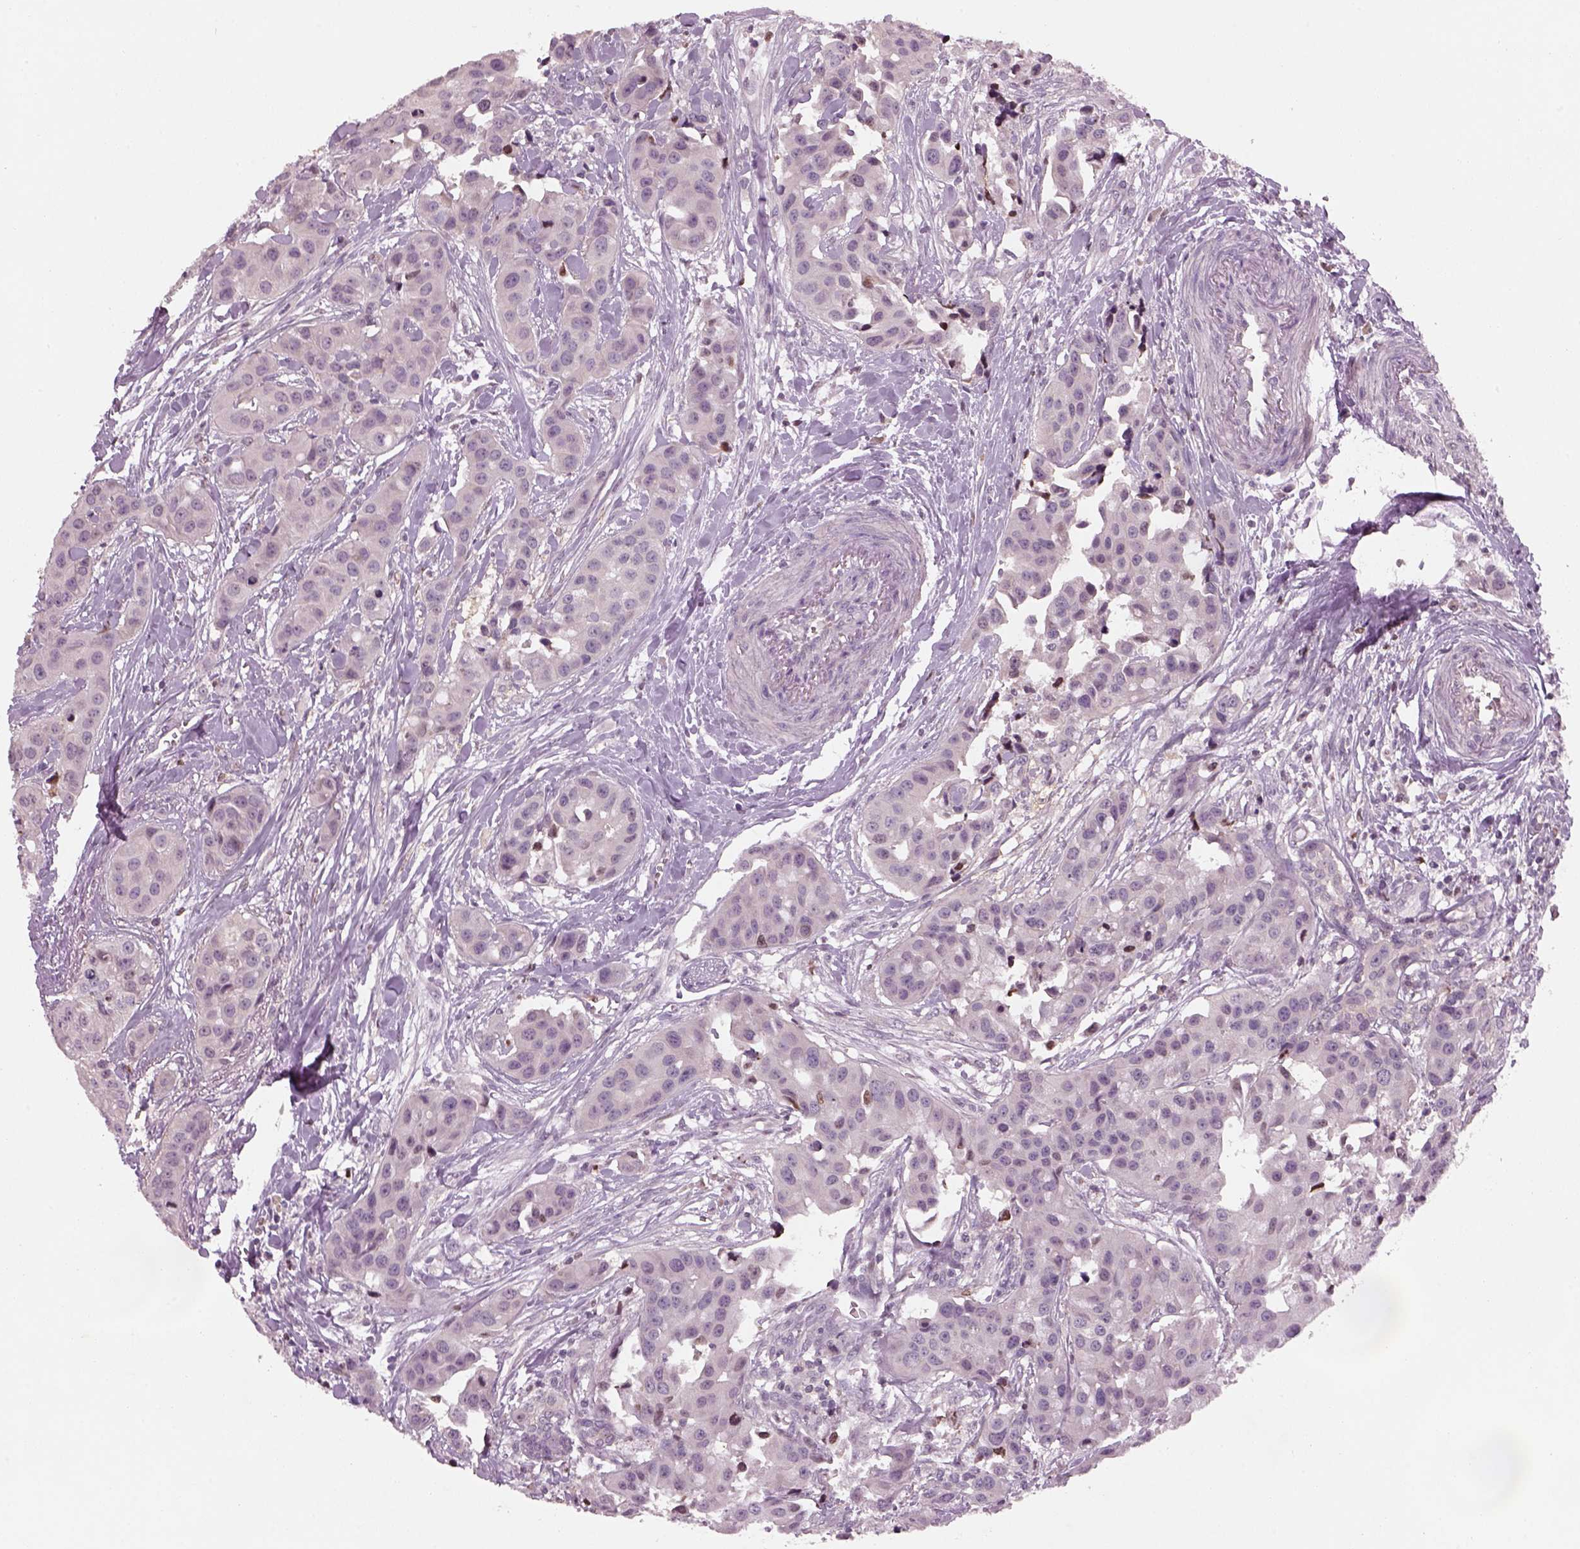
{"staining": {"intensity": "negative", "quantity": "none", "location": "none"}, "tissue": "head and neck cancer", "cell_type": "Tumor cells", "image_type": "cancer", "snomed": [{"axis": "morphology", "description": "Adenocarcinoma, NOS"}, {"axis": "topography", "description": "Head-Neck"}], "caption": "Immunohistochemistry image of human head and neck cancer stained for a protein (brown), which exhibits no staining in tumor cells. (Stains: DAB immunohistochemistry with hematoxylin counter stain, Microscopy: brightfield microscopy at high magnification).", "gene": "GDNF", "patient": {"sex": "male", "age": 76}}